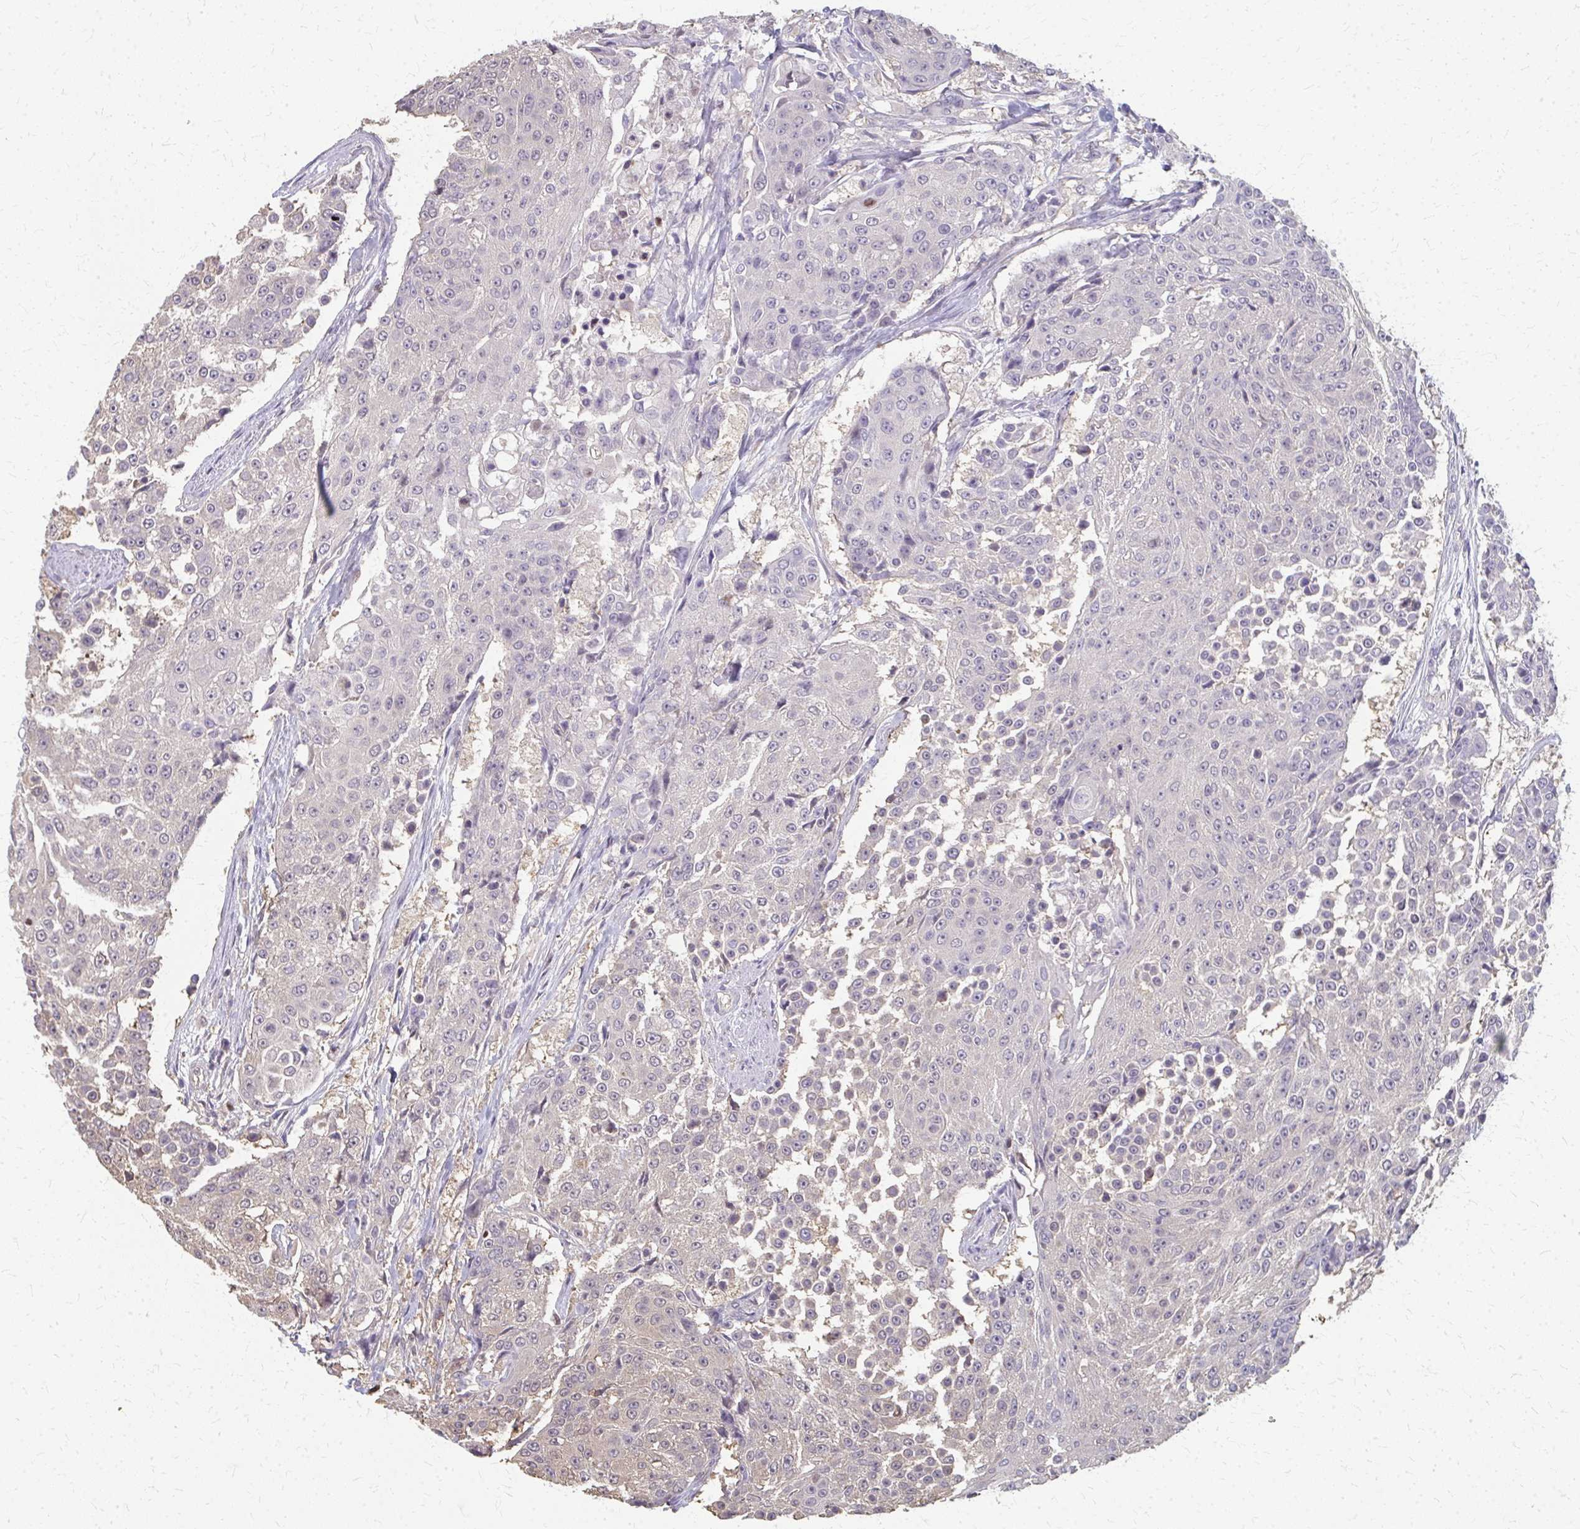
{"staining": {"intensity": "negative", "quantity": "none", "location": "none"}, "tissue": "urothelial cancer", "cell_type": "Tumor cells", "image_type": "cancer", "snomed": [{"axis": "morphology", "description": "Urothelial carcinoma, High grade"}, {"axis": "topography", "description": "Urinary bladder"}], "caption": "Urothelial carcinoma (high-grade) stained for a protein using IHC displays no positivity tumor cells.", "gene": "RABGAP1L", "patient": {"sex": "female", "age": 63}}